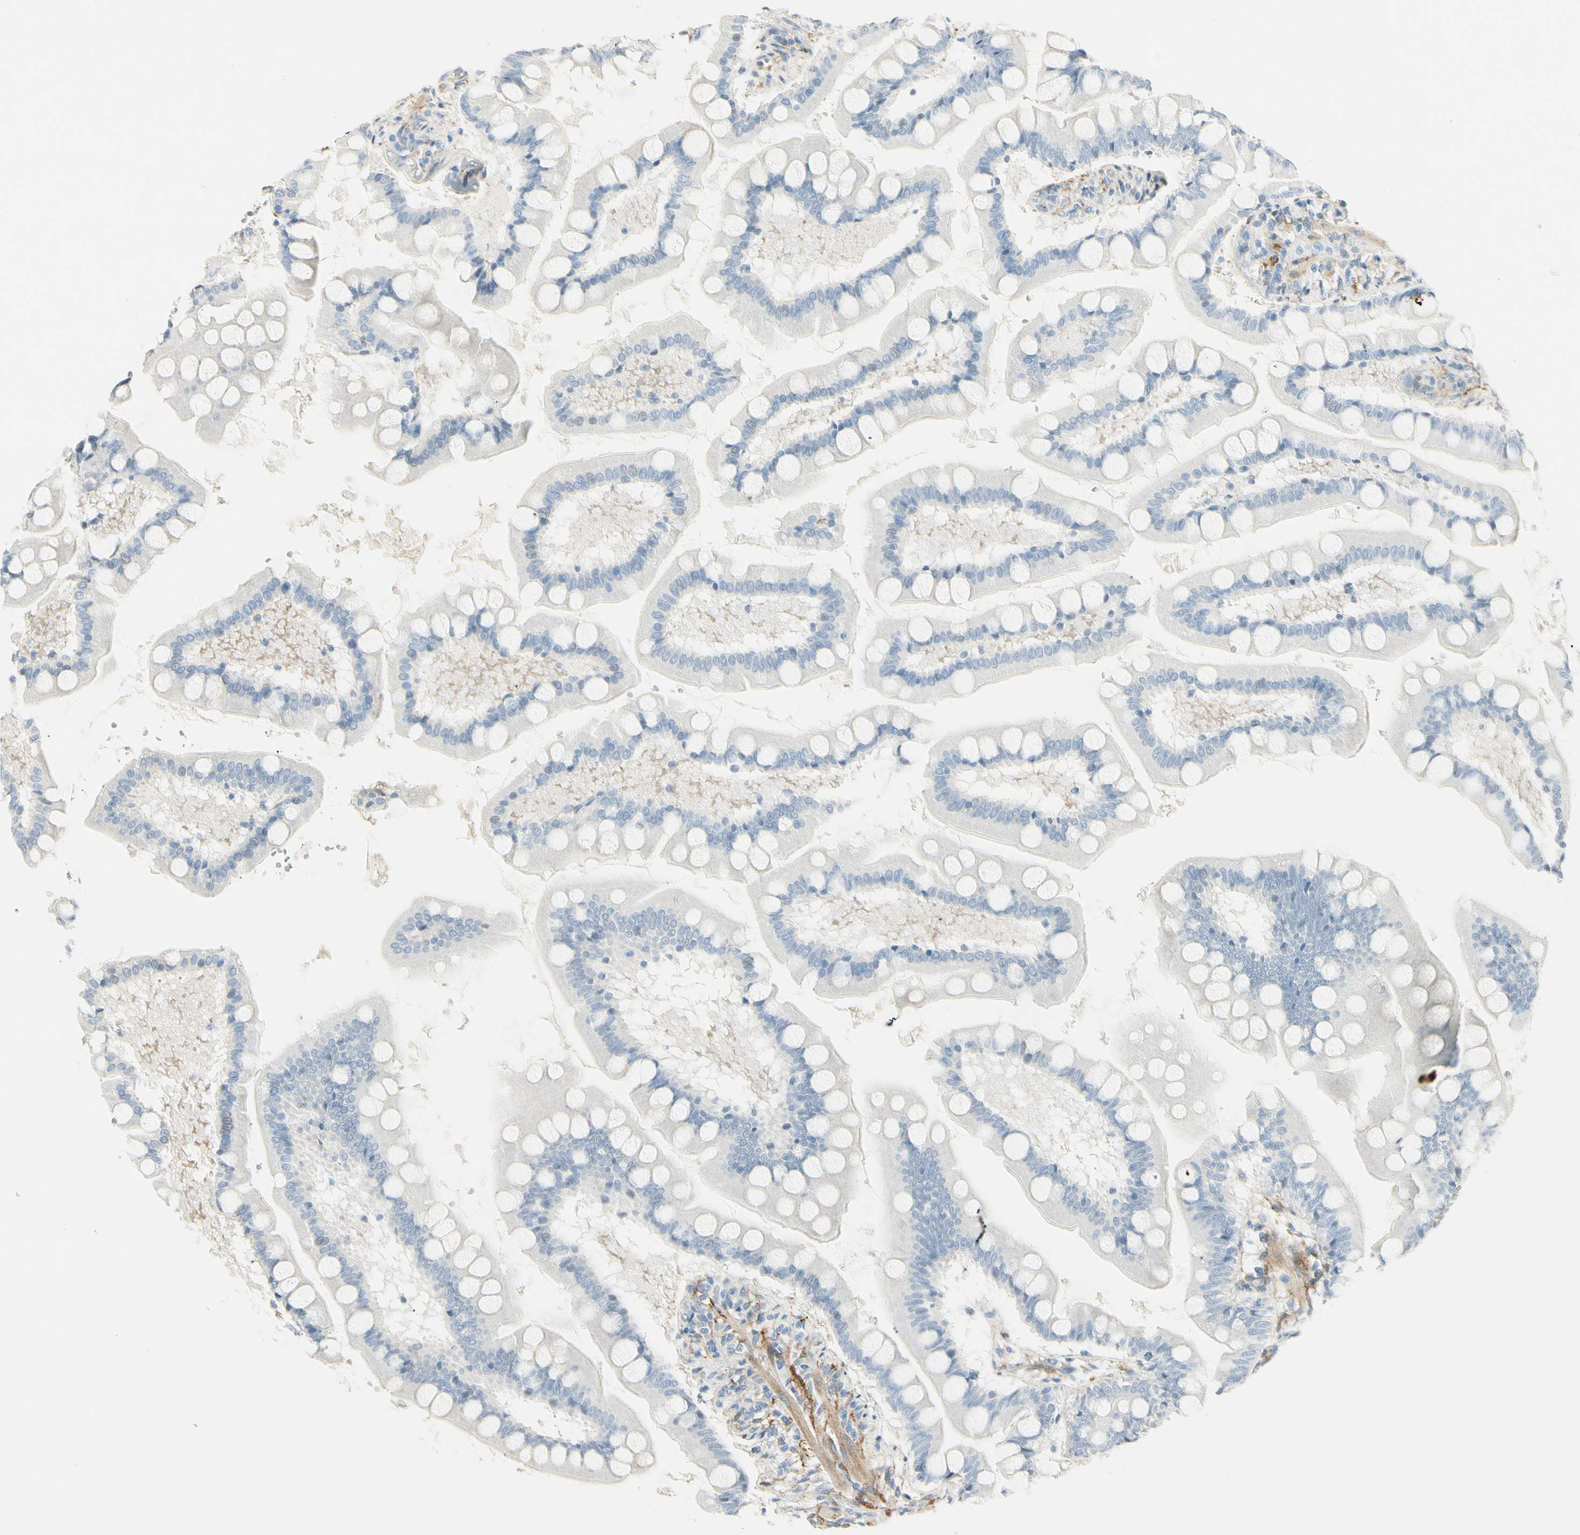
{"staining": {"intensity": "negative", "quantity": "none", "location": "none"}, "tissue": "small intestine", "cell_type": "Glandular cells", "image_type": "normal", "snomed": [{"axis": "morphology", "description": "Normal tissue, NOS"}, {"axis": "topography", "description": "Small intestine"}], "caption": "This is a photomicrograph of immunohistochemistry (IHC) staining of benign small intestine, which shows no expression in glandular cells.", "gene": "AMPH", "patient": {"sex": "male", "age": 41}}